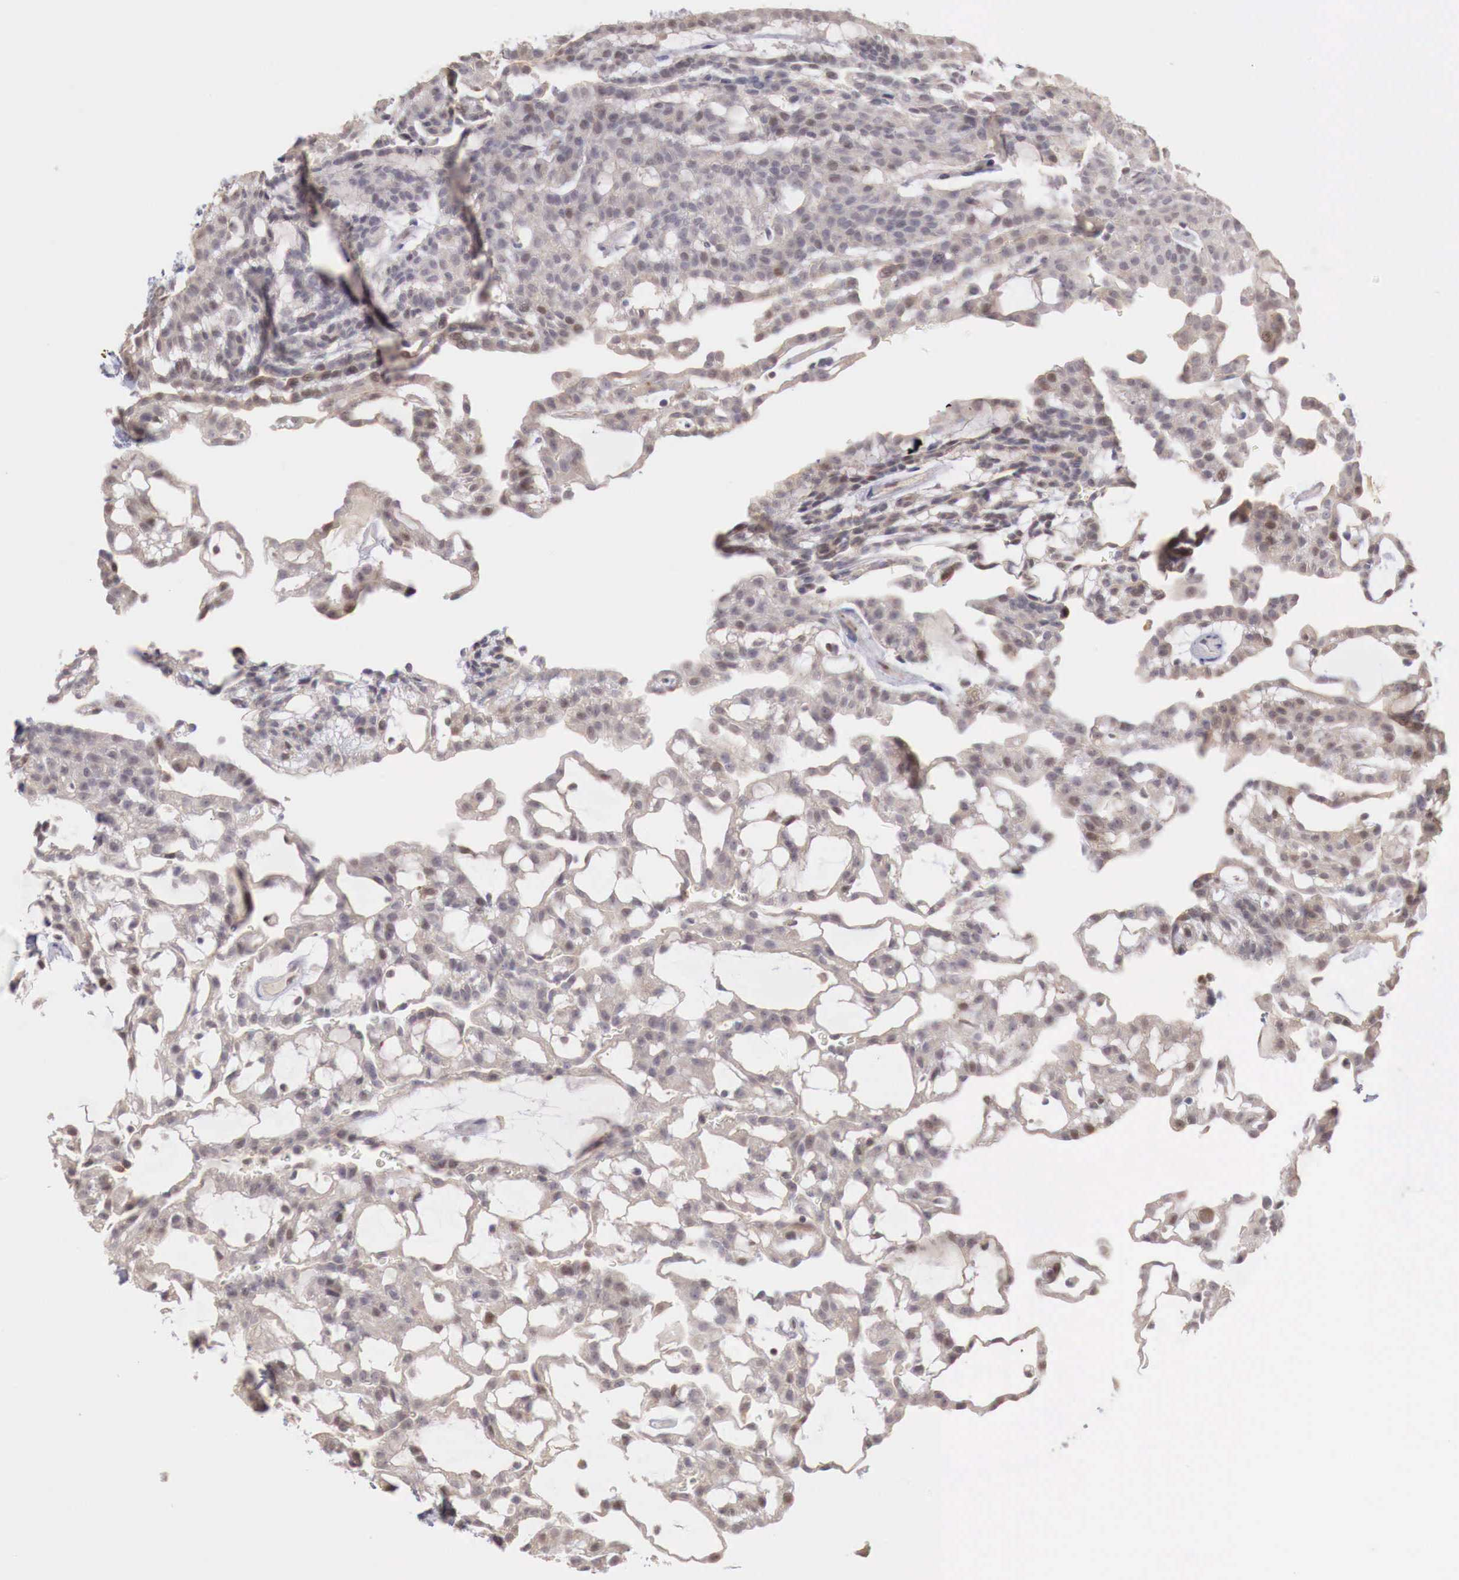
{"staining": {"intensity": "weak", "quantity": ">75%", "location": "cytoplasmic/membranous"}, "tissue": "renal cancer", "cell_type": "Tumor cells", "image_type": "cancer", "snomed": [{"axis": "morphology", "description": "Adenocarcinoma, NOS"}, {"axis": "topography", "description": "Kidney"}], "caption": "Immunohistochemical staining of human renal cancer exhibits weak cytoplasmic/membranous protein positivity in about >75% of tumor cells.", "gene": "TBC1D9", "patient": {"sex": "male", "age": 63}}